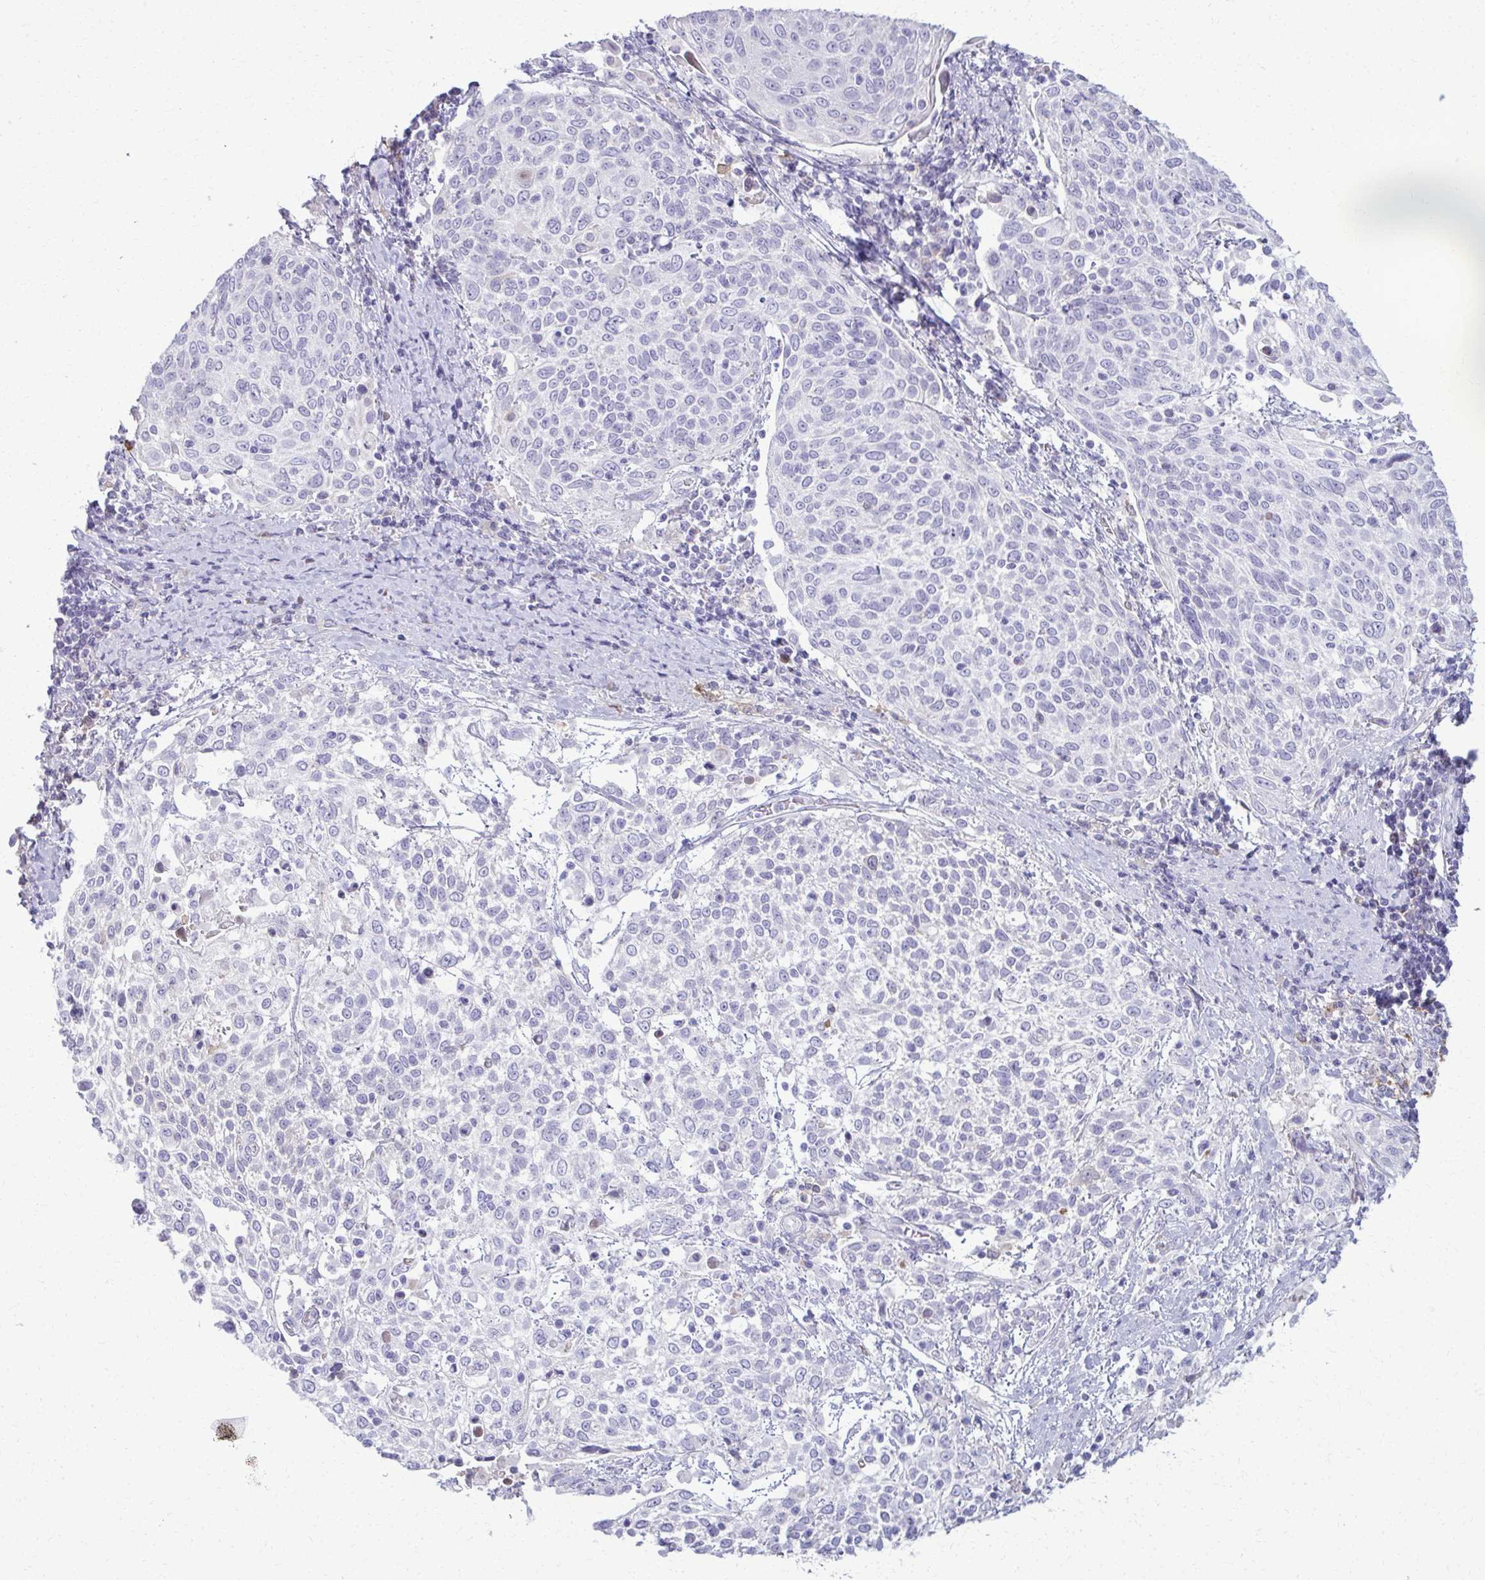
{"staining": {"intensity": "negative", "quantity": "none", "location": "none"}, "tissue": "cervical cancer", "cell_type": "Tumor cells", "image_type": "cancer", "snomed": [{"axis": "morphology", "description": "Squamous cell carcinoma, NOS"}, {"axis": "topography", "description": "Cervix"}], "caption": "Tumor cells show no significant expression in cervical cancer. Nuclei are stained in blue.", "gene": "OR4M1", "patient": {"sex": "female", "age": 61}}